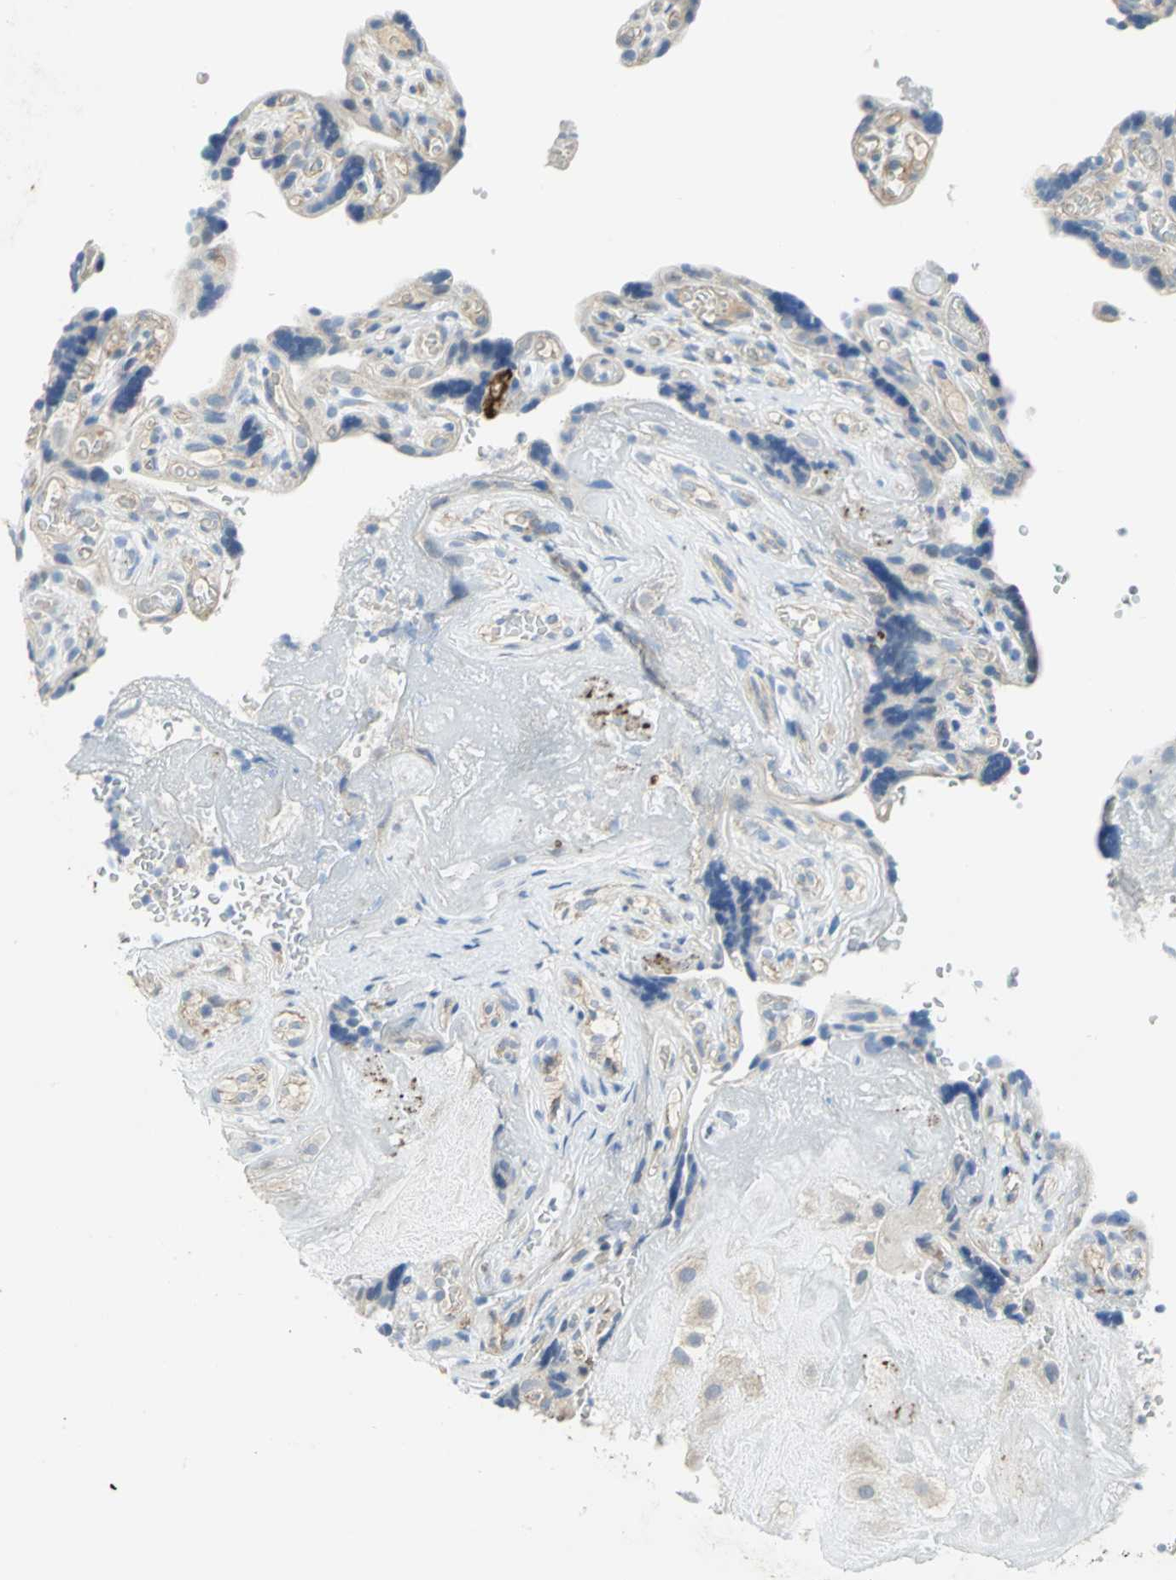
{"staining": {"intensity": "negative", "quantity": "none", "location": "none"}, "tissue": "placenta", "cell_type": "Decidual cells", "image_type": "normal", "snomed": [{"axis": "morphology", "description": "Normal tissue, NOS"}, {"axis": "topography", "description": "Placenta"}], "caption": "Immunohistochemistry (IHC) photomicrograph of unremarkable human placenta stained for a protein (brown), which reveals no staining in decidual cells. (Immunohistochemistry (IHC), brightfield microscopy, high magnification).", "gene": "HTR1F", "patient": {"sex": "female", "age": 30}}